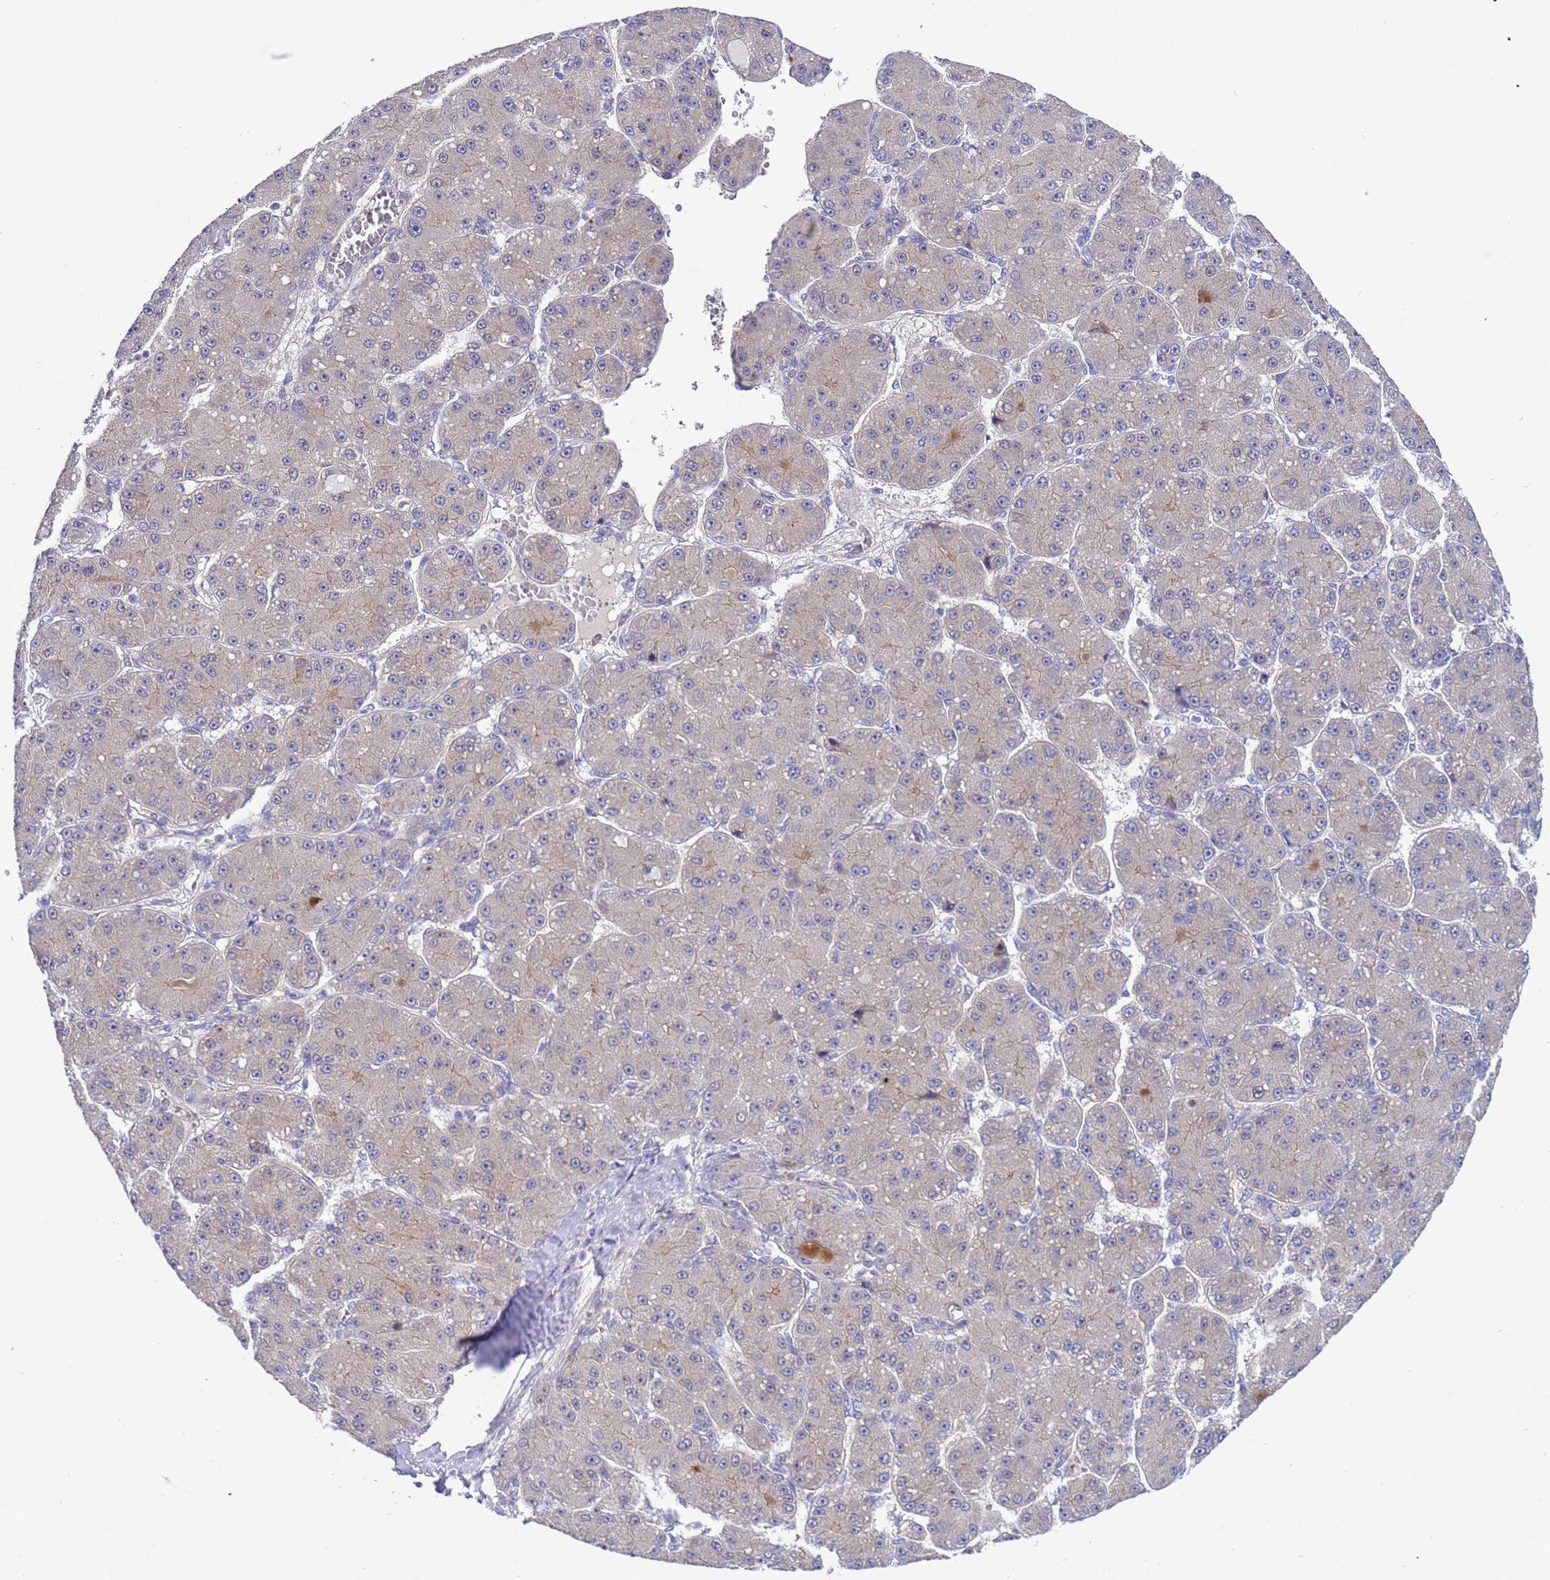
{"staining": {"intensity": "negative", "quantity": "none", "location": "none"}, "tissue": "liver cancer", "cell_type": "Tumor cells", "image_type": "cancer", "snomed": [{"axis": "morphology", "description": "Carcinoma, Hepatocellular, NOS"}, {"axis": "topography", "description": "Liver"}], "caption": "An immunohistochemistry (IHC) micrograph of liver cancer (hepatocellular carcinoma) is shown. There is no staining in tumor cells of liver cancer (hepatocellular carcinoma).", "gene": "RC3H2", "patient": {"sex": "male", "age": 67}}